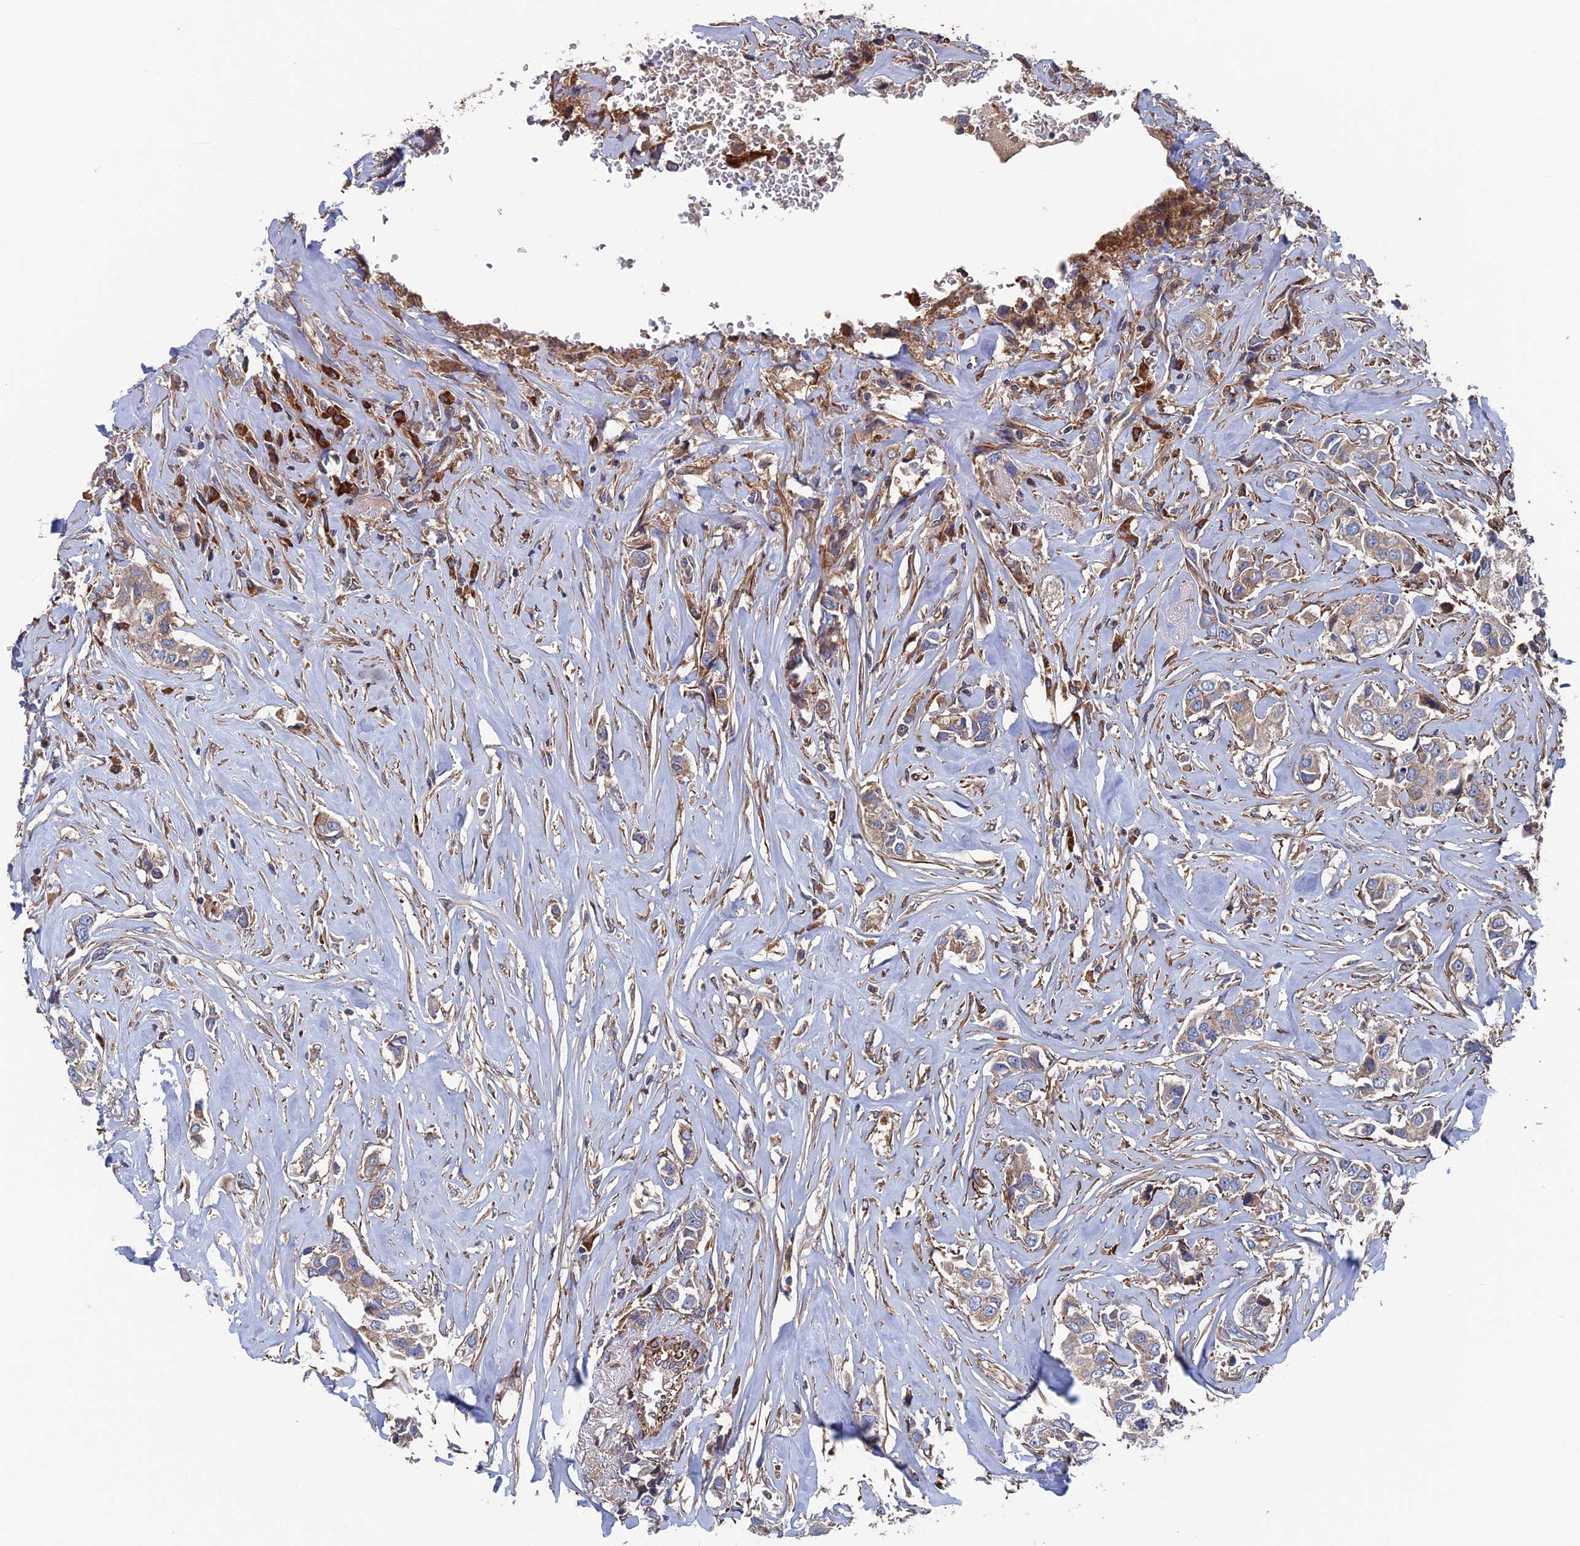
{"staining": {"intensity": "weak", "quantity": "25%-75%", "location": "cytoplasmic/membranous"}, "tissue": "breast cancer", "cell_type": "Tumor cells", "image_type": "cancer", "snomed": [{"axis": "morphology", "description": "Duct carcinoma"}, {"axis": "topography", "description": "Breast"}], "caption": "A high-resolution micrograph shows immunohistochemistry staining of breast intraductal carcinoma, which shows weak cytoplasmic/membranous positivity in approximately 25%-75% of tumor cells.", "gene": "DNAJC3", "patient": {"sex": "female", "age": 80}}